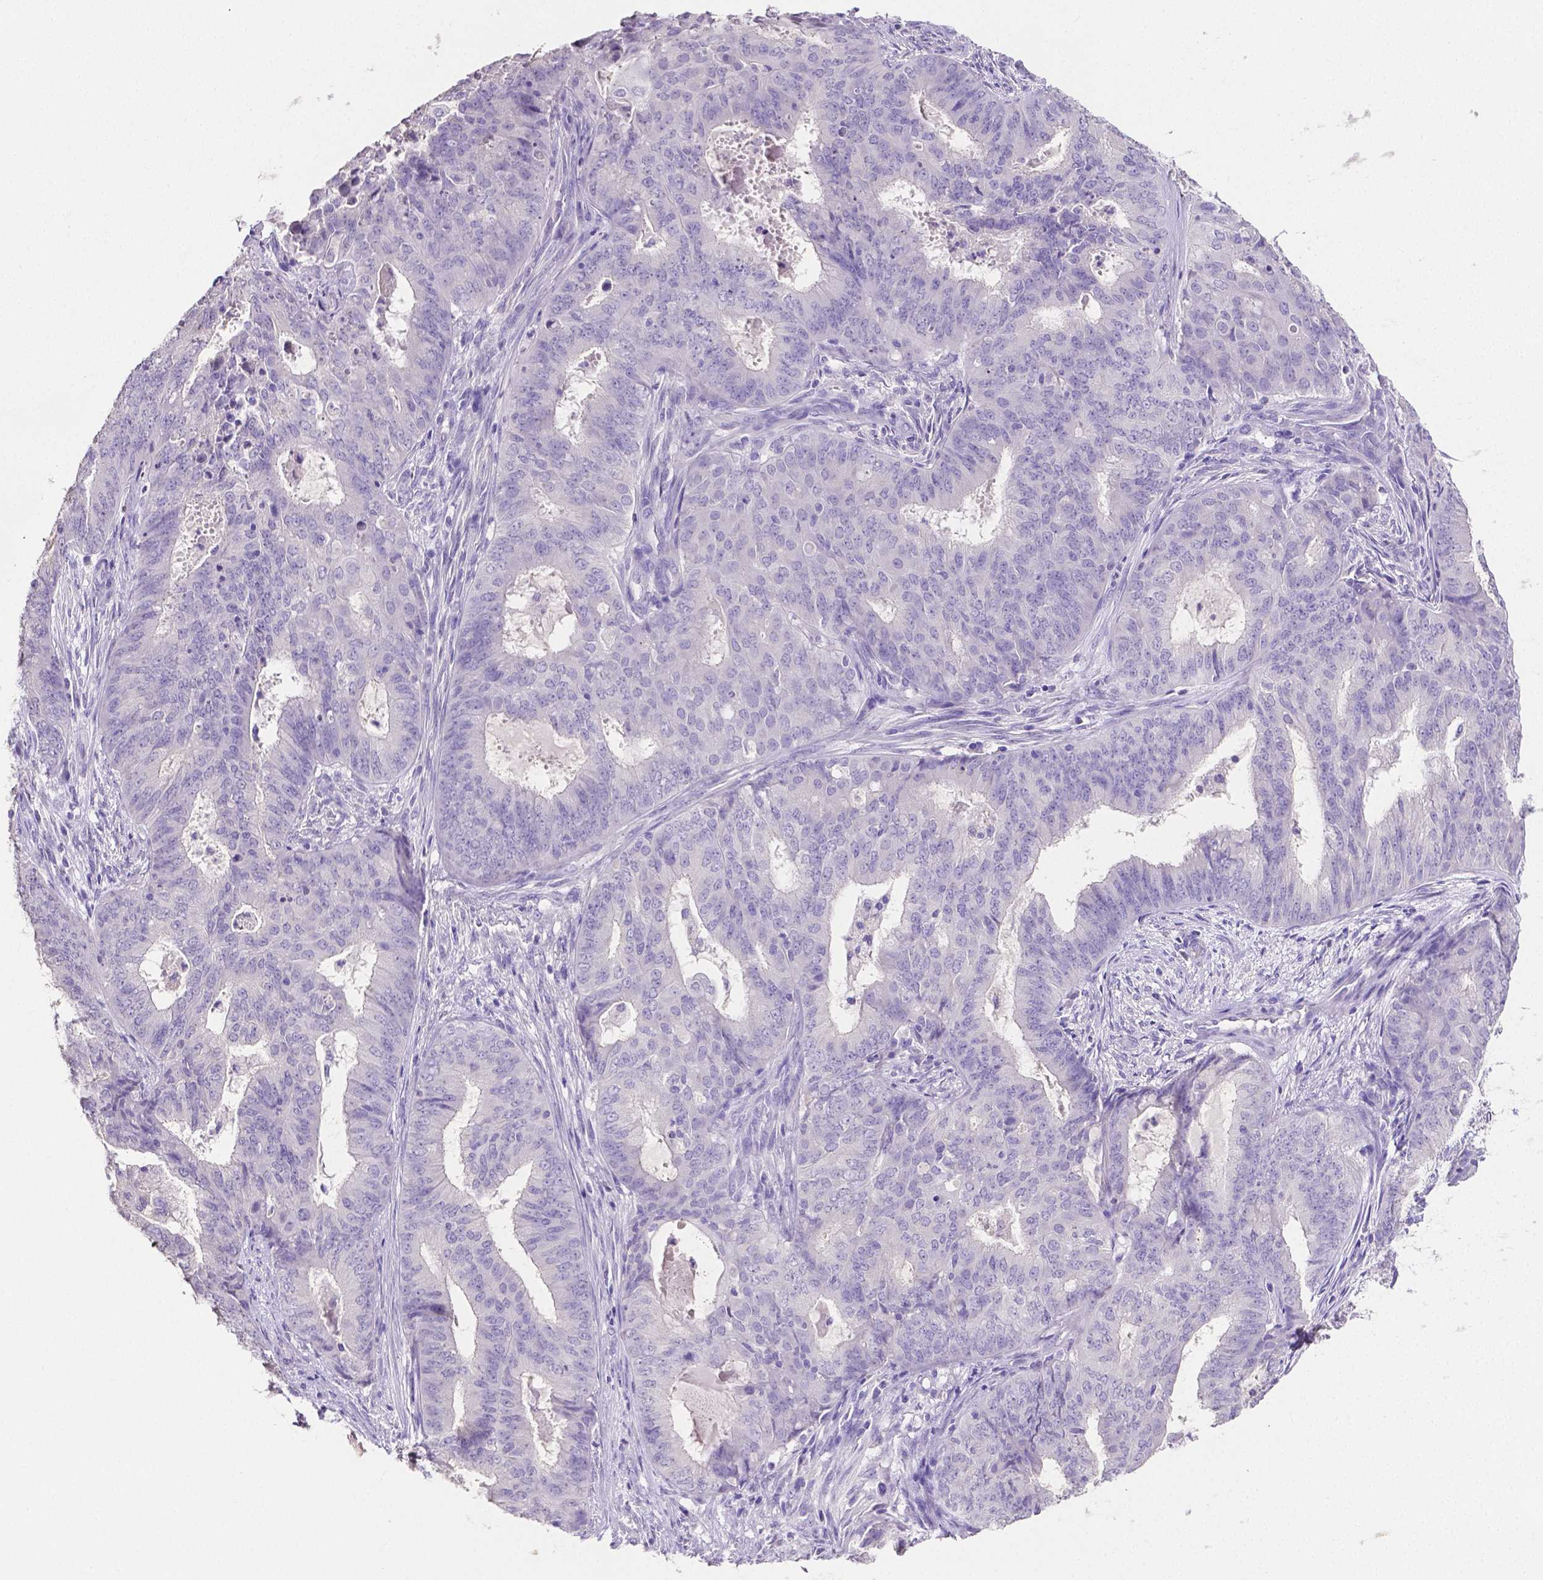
{"staining": {"intensity": "negative", "quantity": "none", "location": "none"}, "tissue": "endometrial cancer", "cell_type": "Tumor cells", "image_type": "cancer", "snomed": [{"axis": "morphology", "description": "Adenocarcinoma, NOS"}, {"axis": "topography", "description": "Endometrium"}], "caption": "IHC of human adenocarcinoma (endometrial) reveals no expression in tumor cells.", "gene": "SLC22A2", "patient": {"sex": "female", "age": 62}}